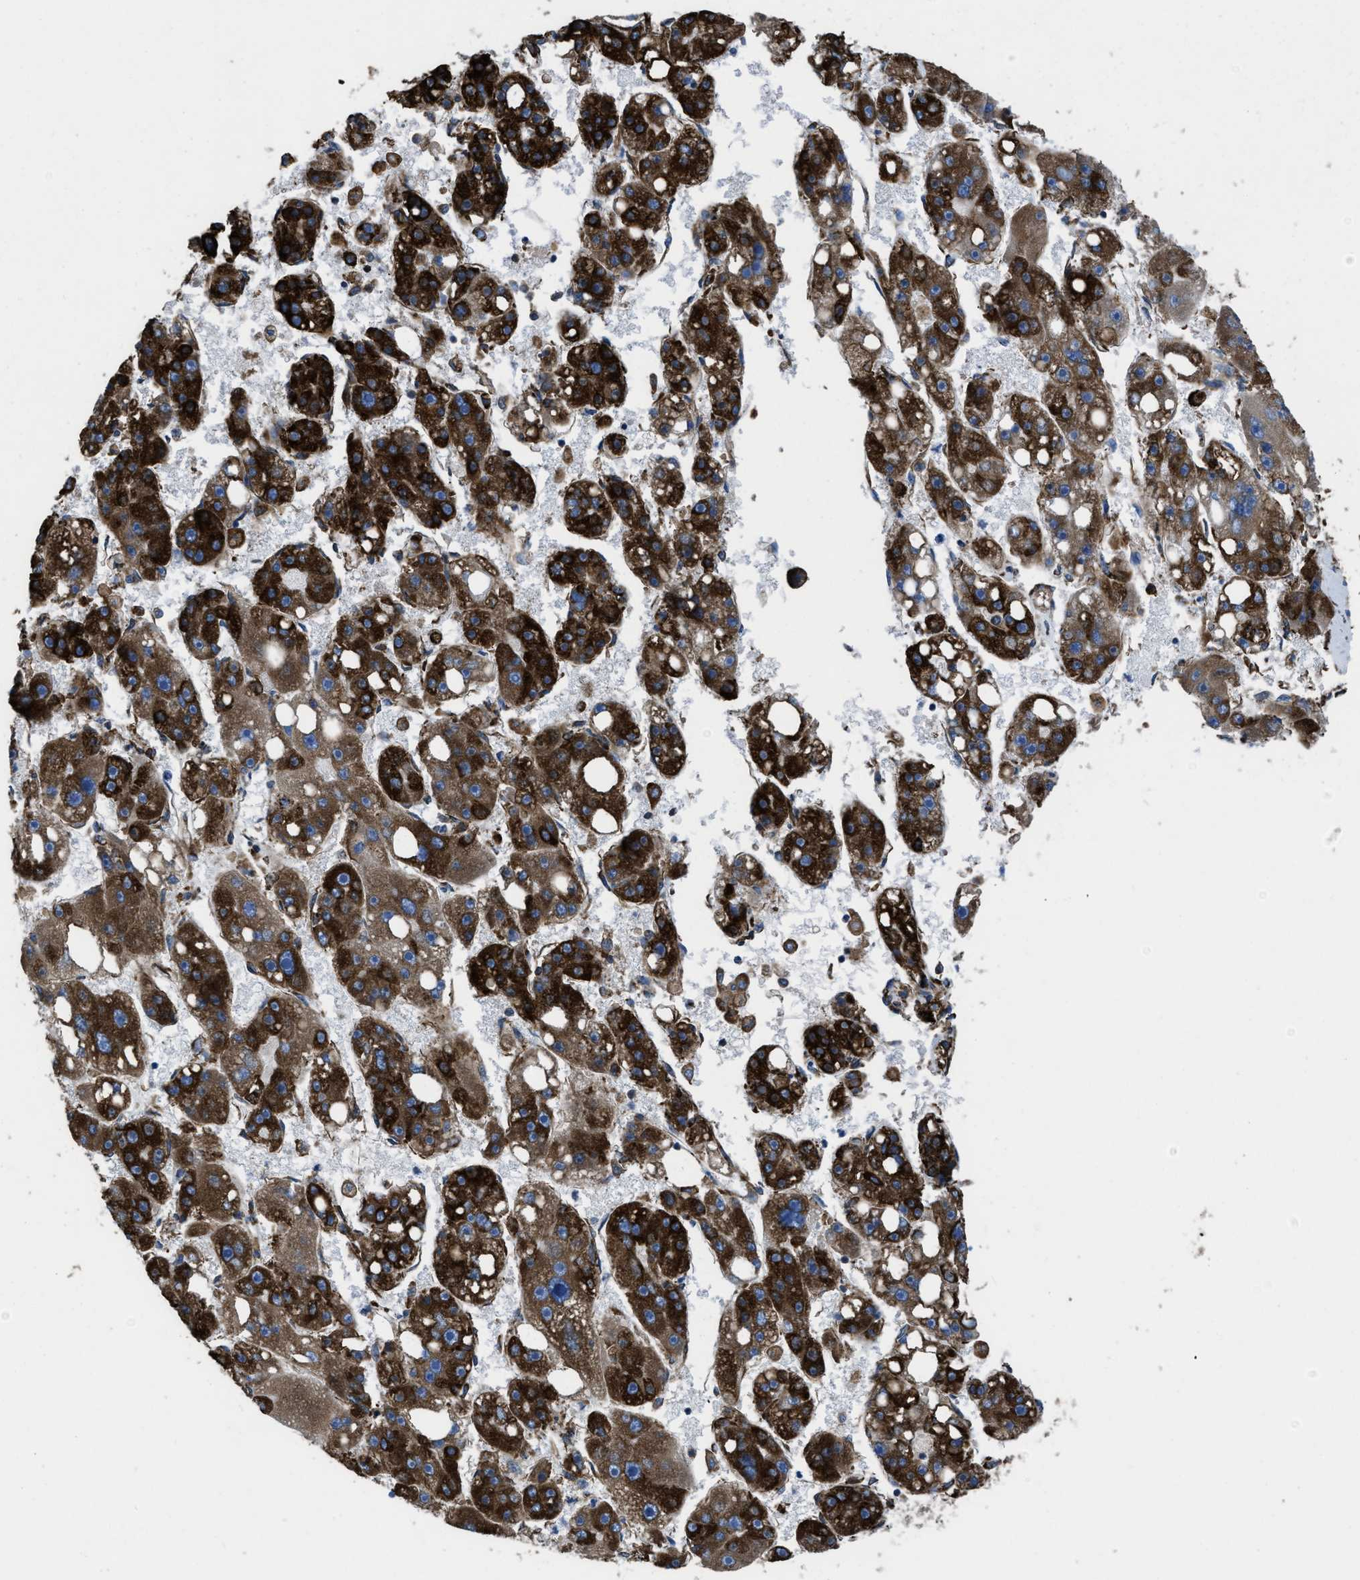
{"staining": {"intensity": "strong", "quantity": ">75%", "location": "cytoplasmic/membranous"}, "tissue": "liver cancer", "cell_type": "Tumor cells", "image_type": "cancer", "snomed": [{"axis": "morphology", "description": "Carcinoma, Hepatocellular, NOS"}, {"axis": "topography", "description": "Liver"}], "caption": "Liver hepatocellular carcinoma was stained to show a protein in brown. There is high levels of strong cytoplasmic/membranous staining in about >75% of tumor cells.", "gene": "CAPRIN1", "patient": {"sex": "female", "age": 61}}